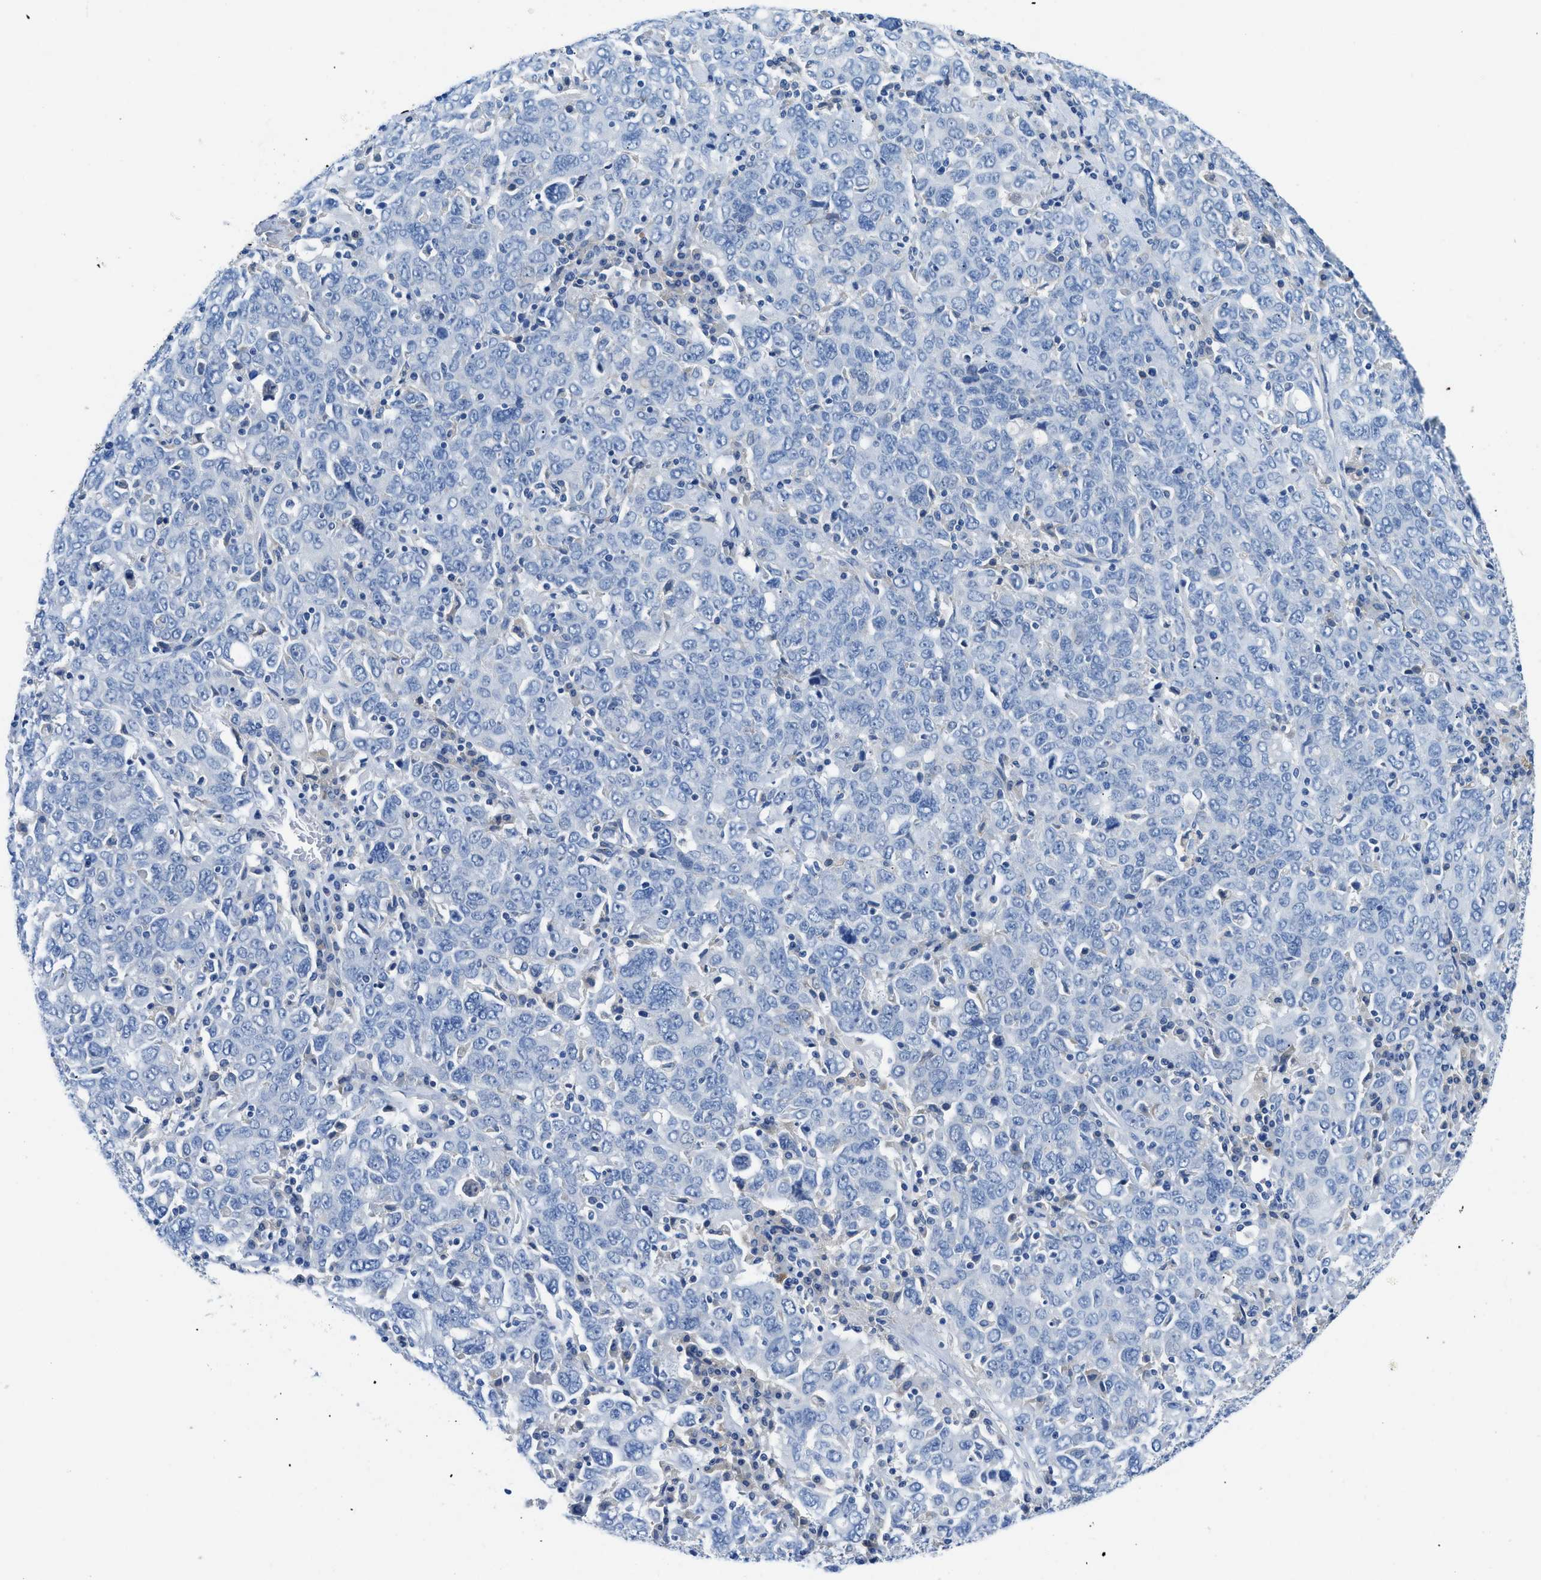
{"staining": {"intensity": "negative", "quantity": "none", "location": "none"}, "tissue": "ovarian cancer", "cell_type": "Tumor cells", "image_type": "cancer", "snomed": [{"axis": "morphology", "description": "Carcinoma, endometroid"}, {"axis": "topography", "description": "Ovary"}], "caption": "Immunohistochemistry (IHC) of human ovarian cancer shows no staining in tumor cells.", "gene": "SLC10A6", "patient": {"sex": "female", "age": 62}}